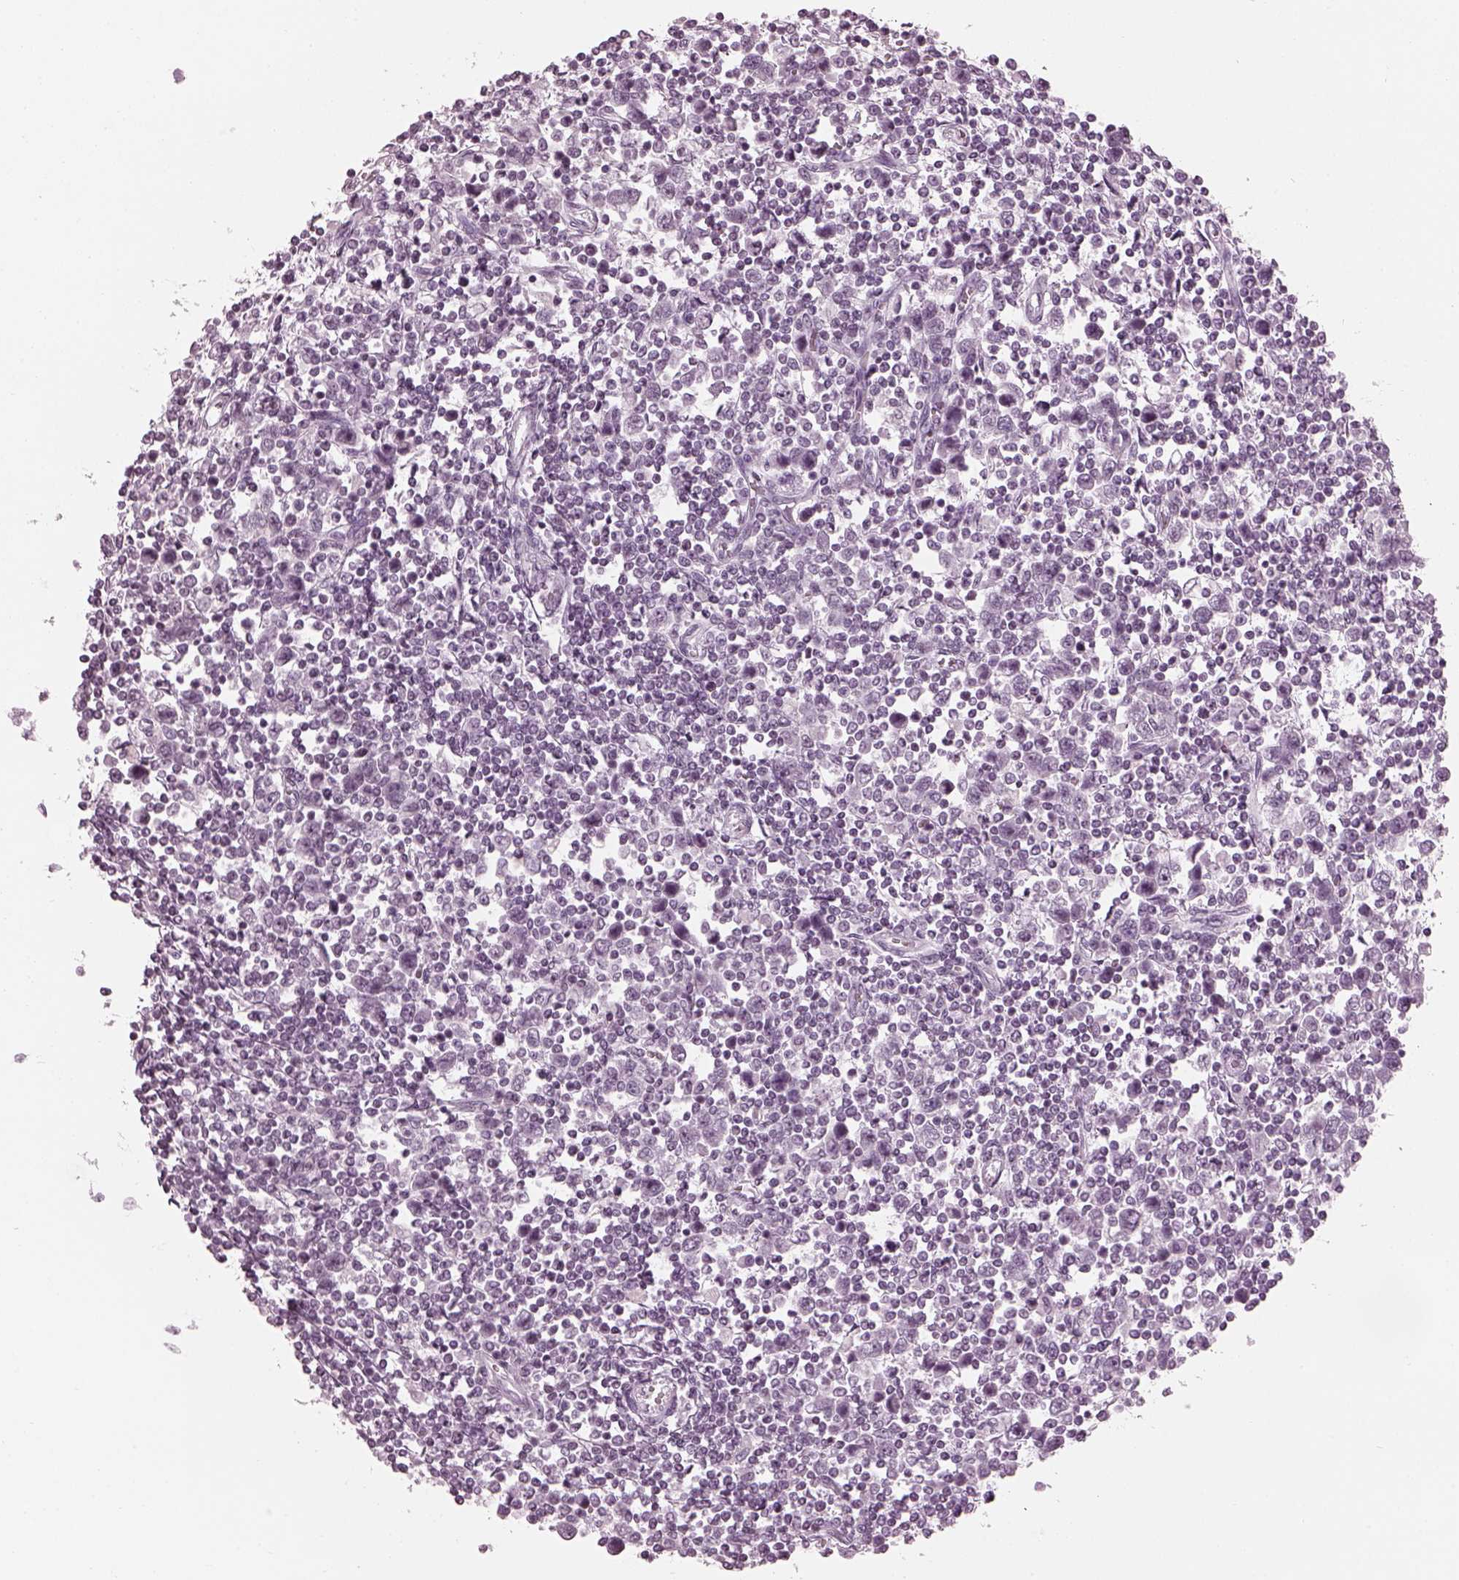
{"staining": {"intensity": "negative", "quantity": "none", "location": "none"}, "tissue": "testis cancer", "cell_type": "Tumor cells", "image_type": "cancer", "snomed": [{"axis": "morphology", "description": "Normal tissue, NOS"}, {"axis": "morphology", "description": "Seminoma, NOS"}, {"axis": "topography", "description": "Testis"}, {"axis": "topography", "description": "Epididymis"}], "caption": "DAB (3,3'-diaminobenzidine) immunohistochemical staining of human testis seminoma demonstrates no significant expression in tumor cells.", "gene": "ADGRG2", "patient": {"sex": "male", "age": 34}}